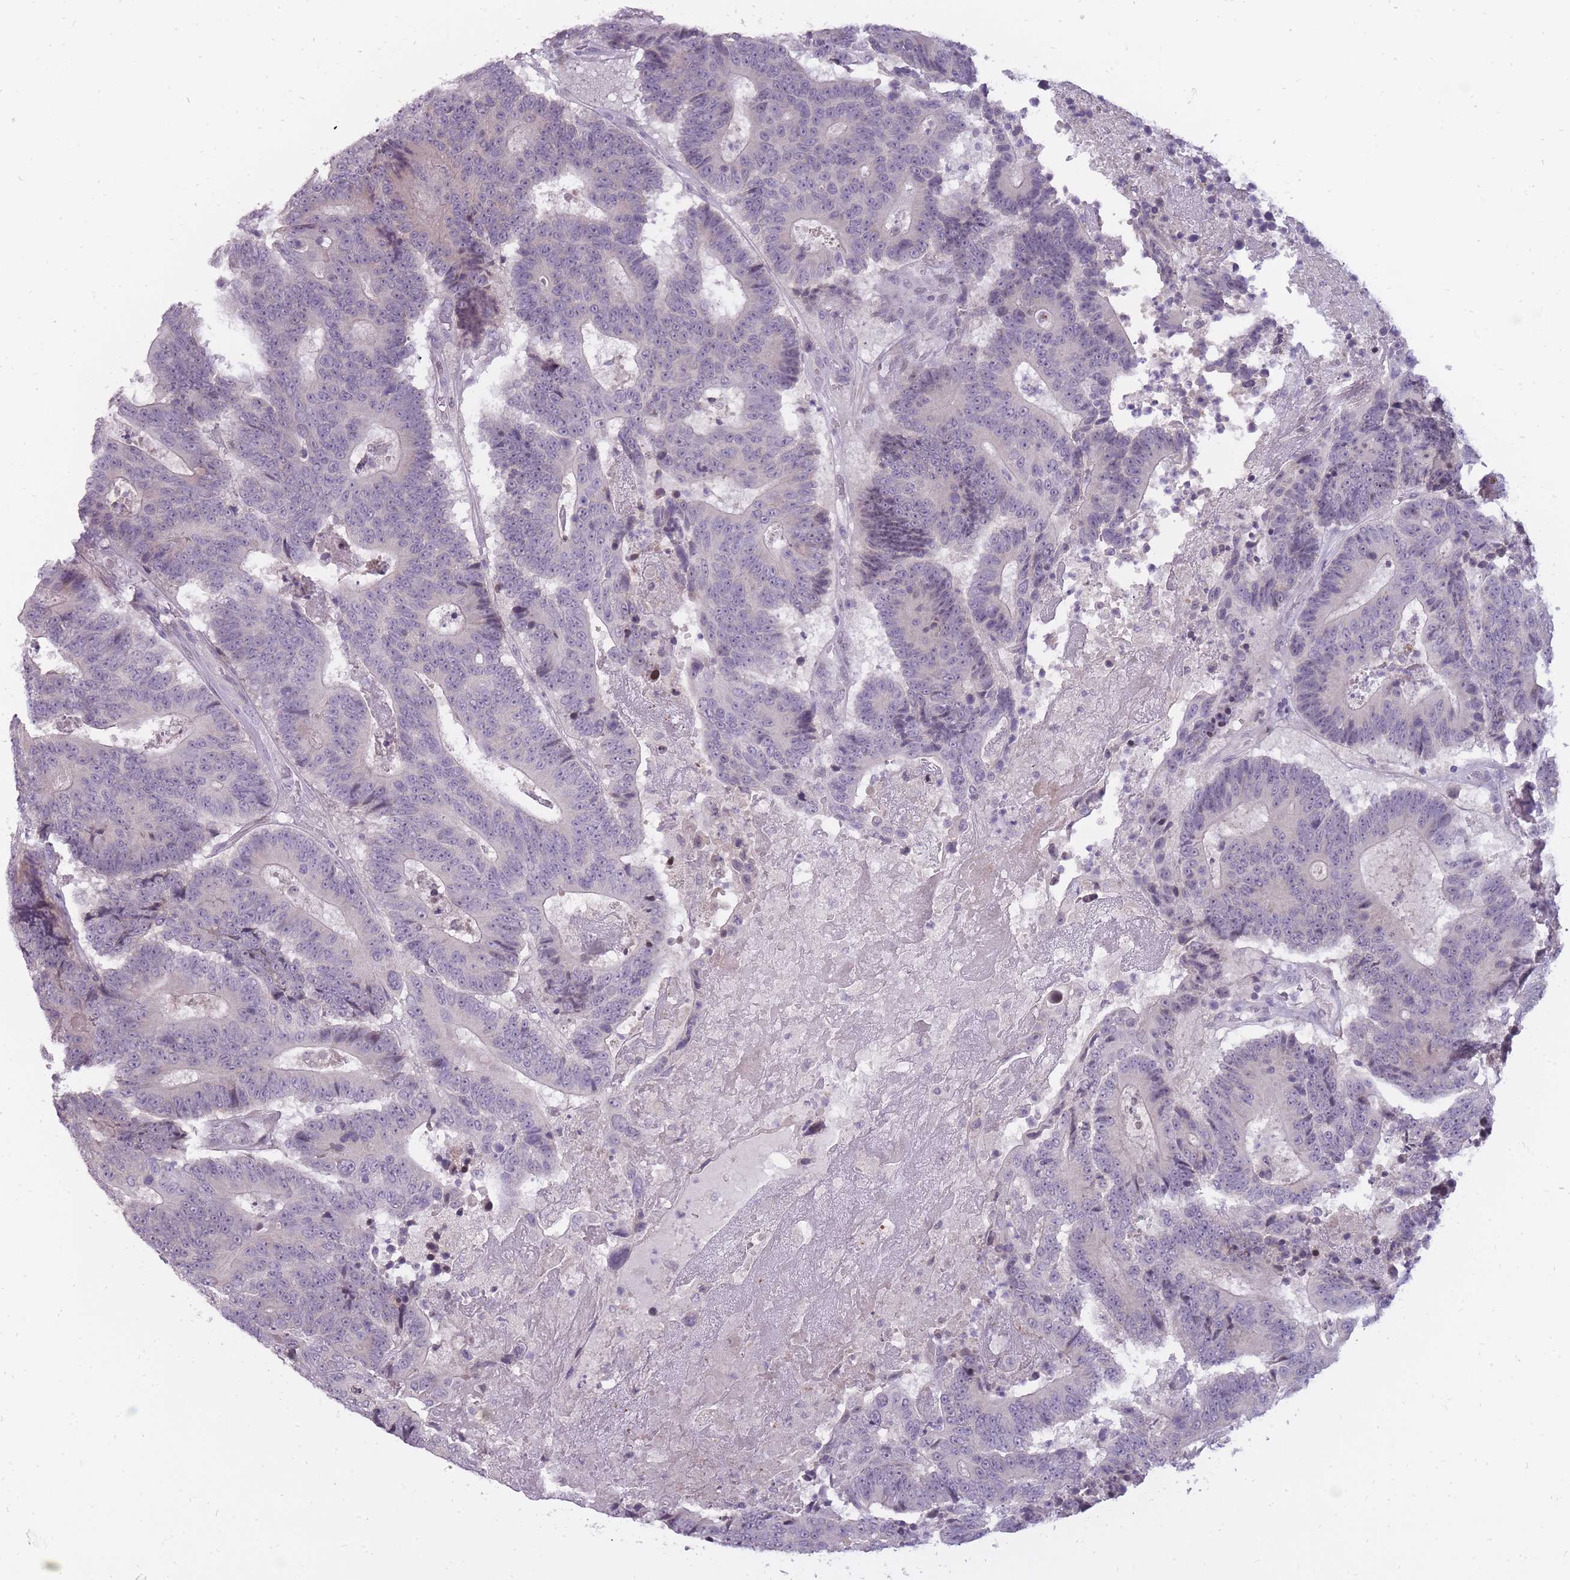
{"staining": {"intensity": "negative", "quantity": "none", "location": "none"}, "tissue": "colorectal cancer", "cell_type": "Tumor cells", "image_type": "cancer", "snomed": [{"axis": "morphology", "description": "Adenocarcinoma, NOS"}, {"axis": "topography", "description": "Colon"}], "caption": "Protein analysis of colorectal cancer (adenocarcinoma) displays no significant staining in tumor cells. (DAB immunohistochemistry (IHC) visualized using brightfield microscopy, high magnification).", "gene": "POMZP3", "patient": {"sex": "male", "age": 83}}